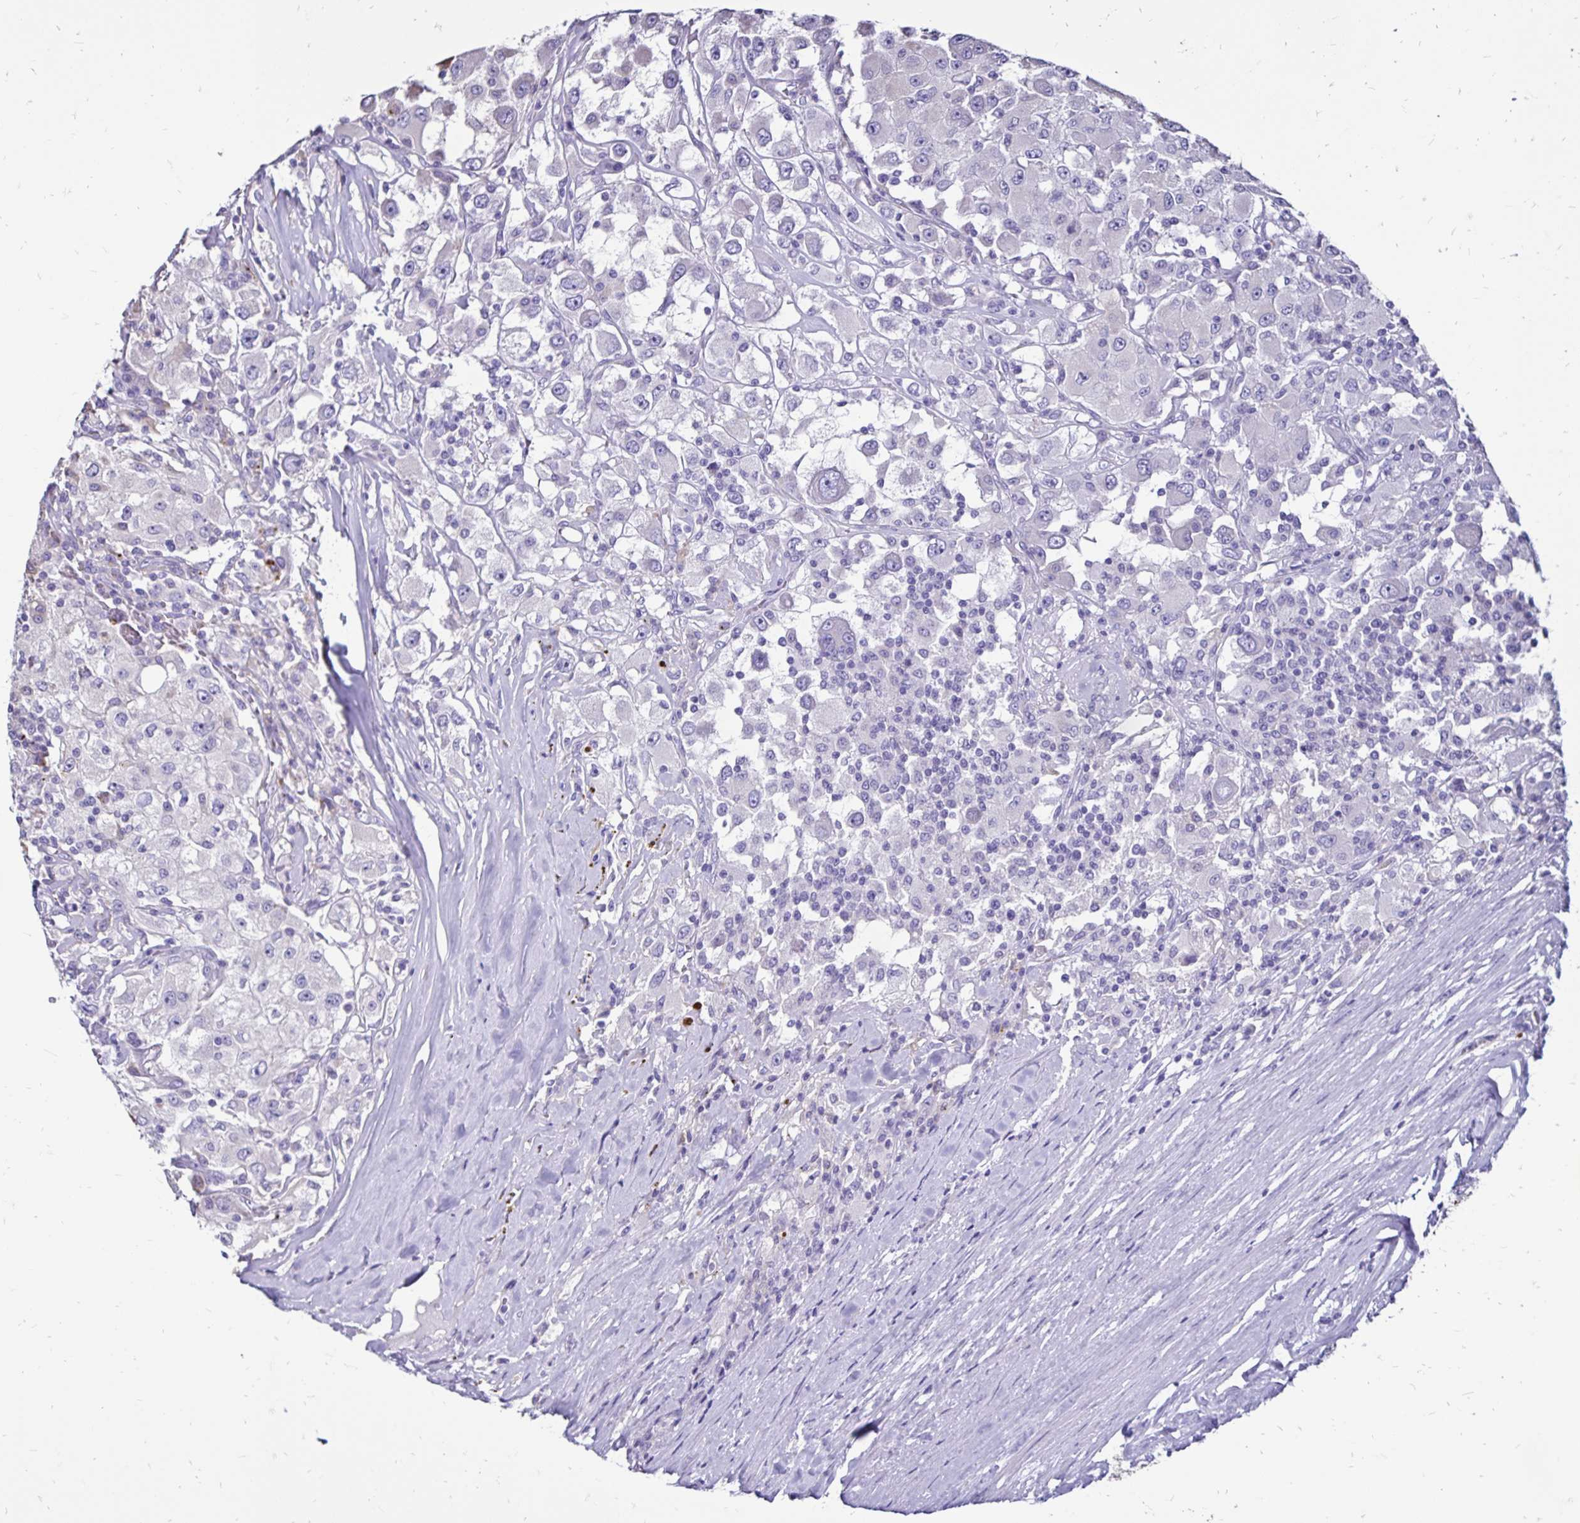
{"staining": {"intensity": "negative", "quantity": "none", "location": "none"}, "tissue": "renal cancer", "cell_type": "Tumor cells", "image_type": "cancer", "snomed": [{"axis": "morphology", "description": "Adenocarcinoma, NOS"}, {"axis": "topography", "description": "Kidney"}], "caption": "DAB immunohistochemical staining of renal cancer (adenocarcinoma) reveals no significant expression in tumor cells. Brightfield microscopy of immunohistochemistry stained with DAB (brown) and hematoxylin (blue), captured at high magnification.", "gene": "EVPL", "patient": {"sex": "female", "age": 67}}